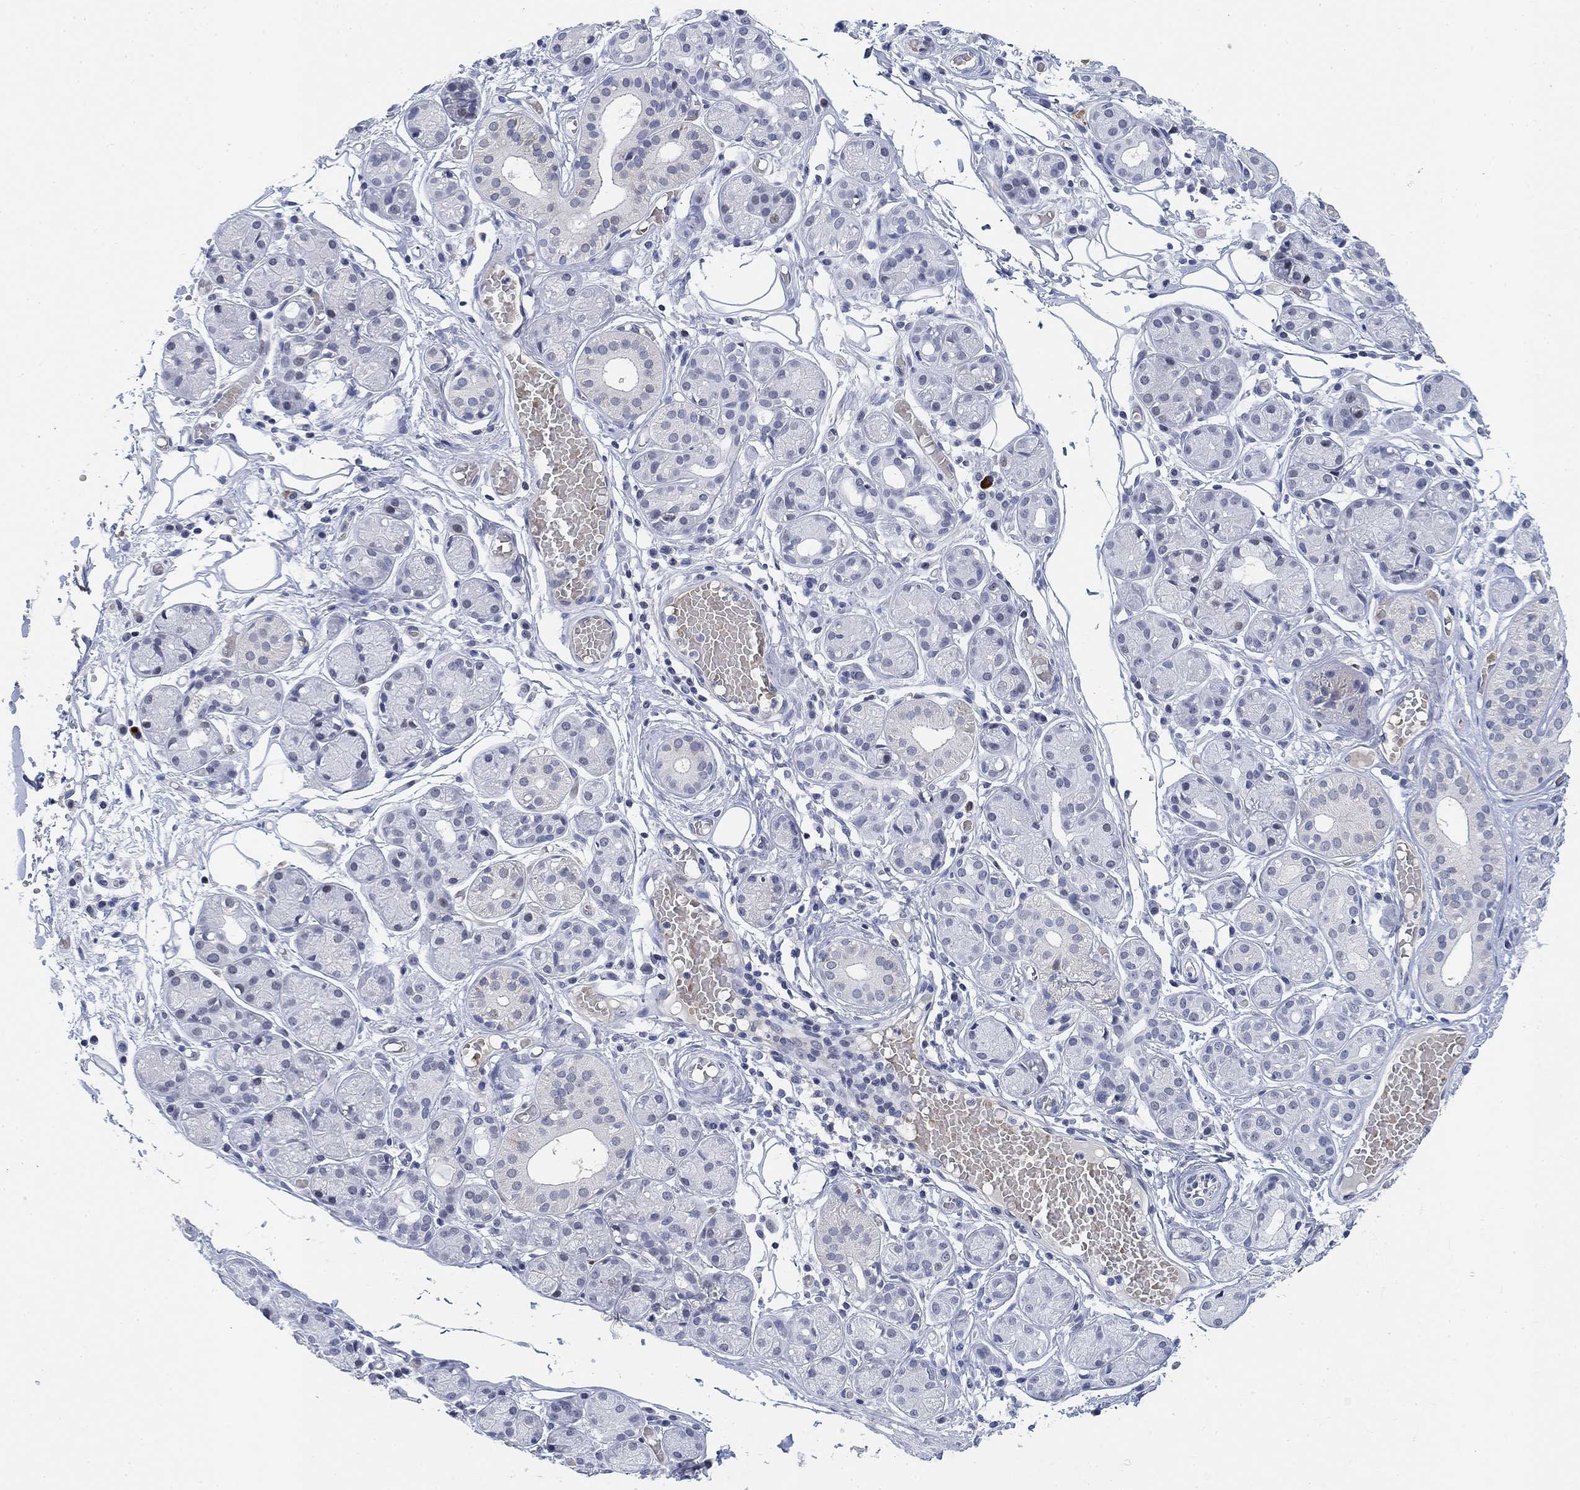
{"staining": {"intensity": "negative", "quantity": "none", "location": "none"}, "tissue": "salivary gland", "cell_type": "Glandular cells", "image_type": "normal", "snomed": [{"axis": "morphology", "description": "Normal tissue, NOS"}, {"axis": "topography", "description": "Salivary gland"}, {"axis": "topography", "description": "Peripheral nerve tissue"}], "caption": "This photomicrograph is of benign salivary gland stained with immunohistochemistry to label a protein in brown with the nuclei are counter-stained blue. There is no staining in glandular cells. (DAB (3,3'-diaminobenzidine) IHC visualized using brightfield microscopy, high magnification).", "gene": "PAX6", "patient": {"sex": "male", "age": 71}}